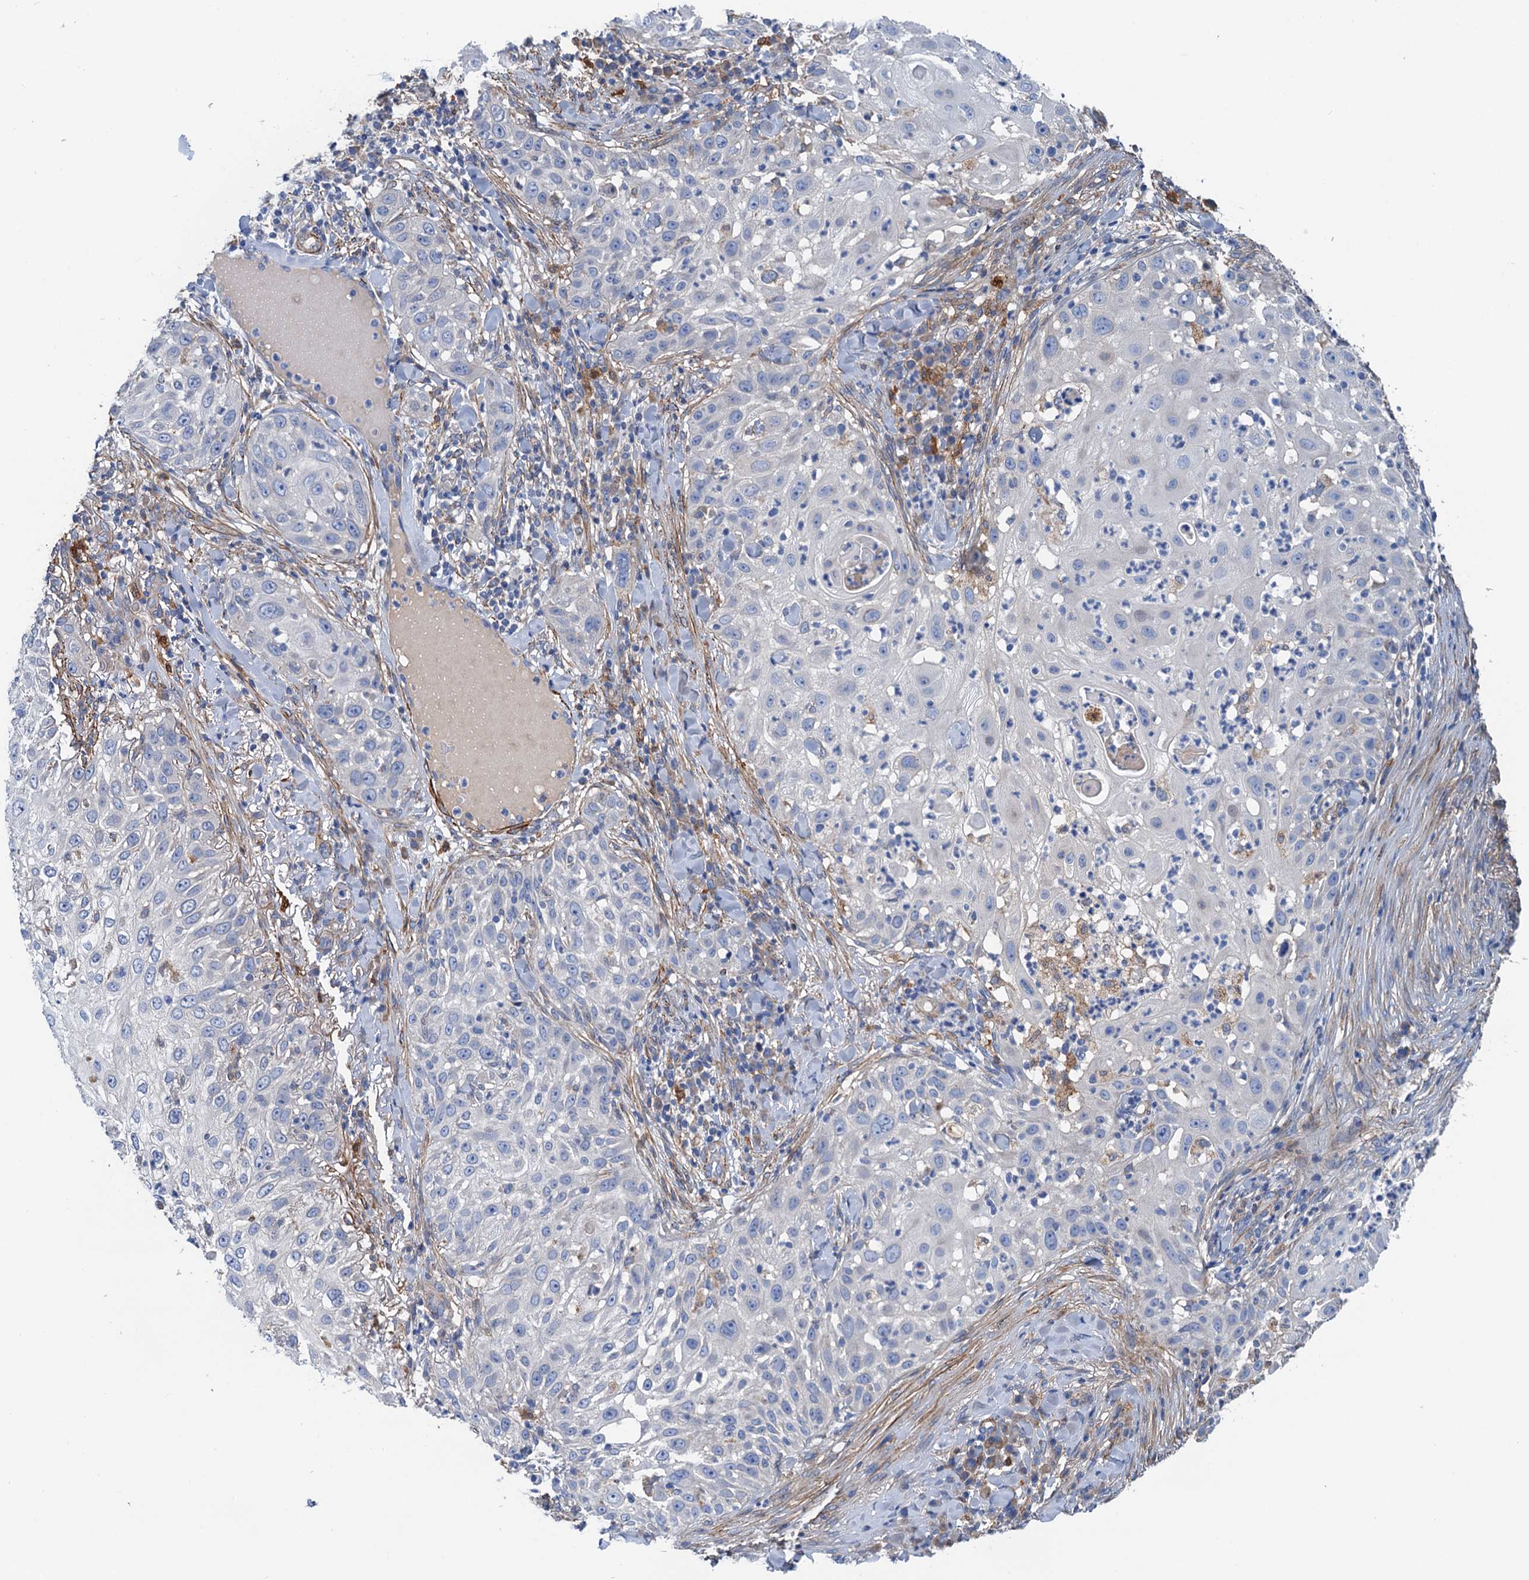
{"staining": {"intensity": "negative", "quantity": "none", "location": "none"}, "tissue": "skin cancer", "cell_type": "Tumor cells", "image_type": "cancer", "snomed": [{"axis": "morphology", "description": "Squamous cell carcinoma, NOS"}, {"axis": "topography", "description": "Skin"}], "caption": "The IHC image has no significant positivity in tumor cells of skin cancer tissue.", "gene": "CSTPP1", "patient": {"sex": "female", "age": 44}}